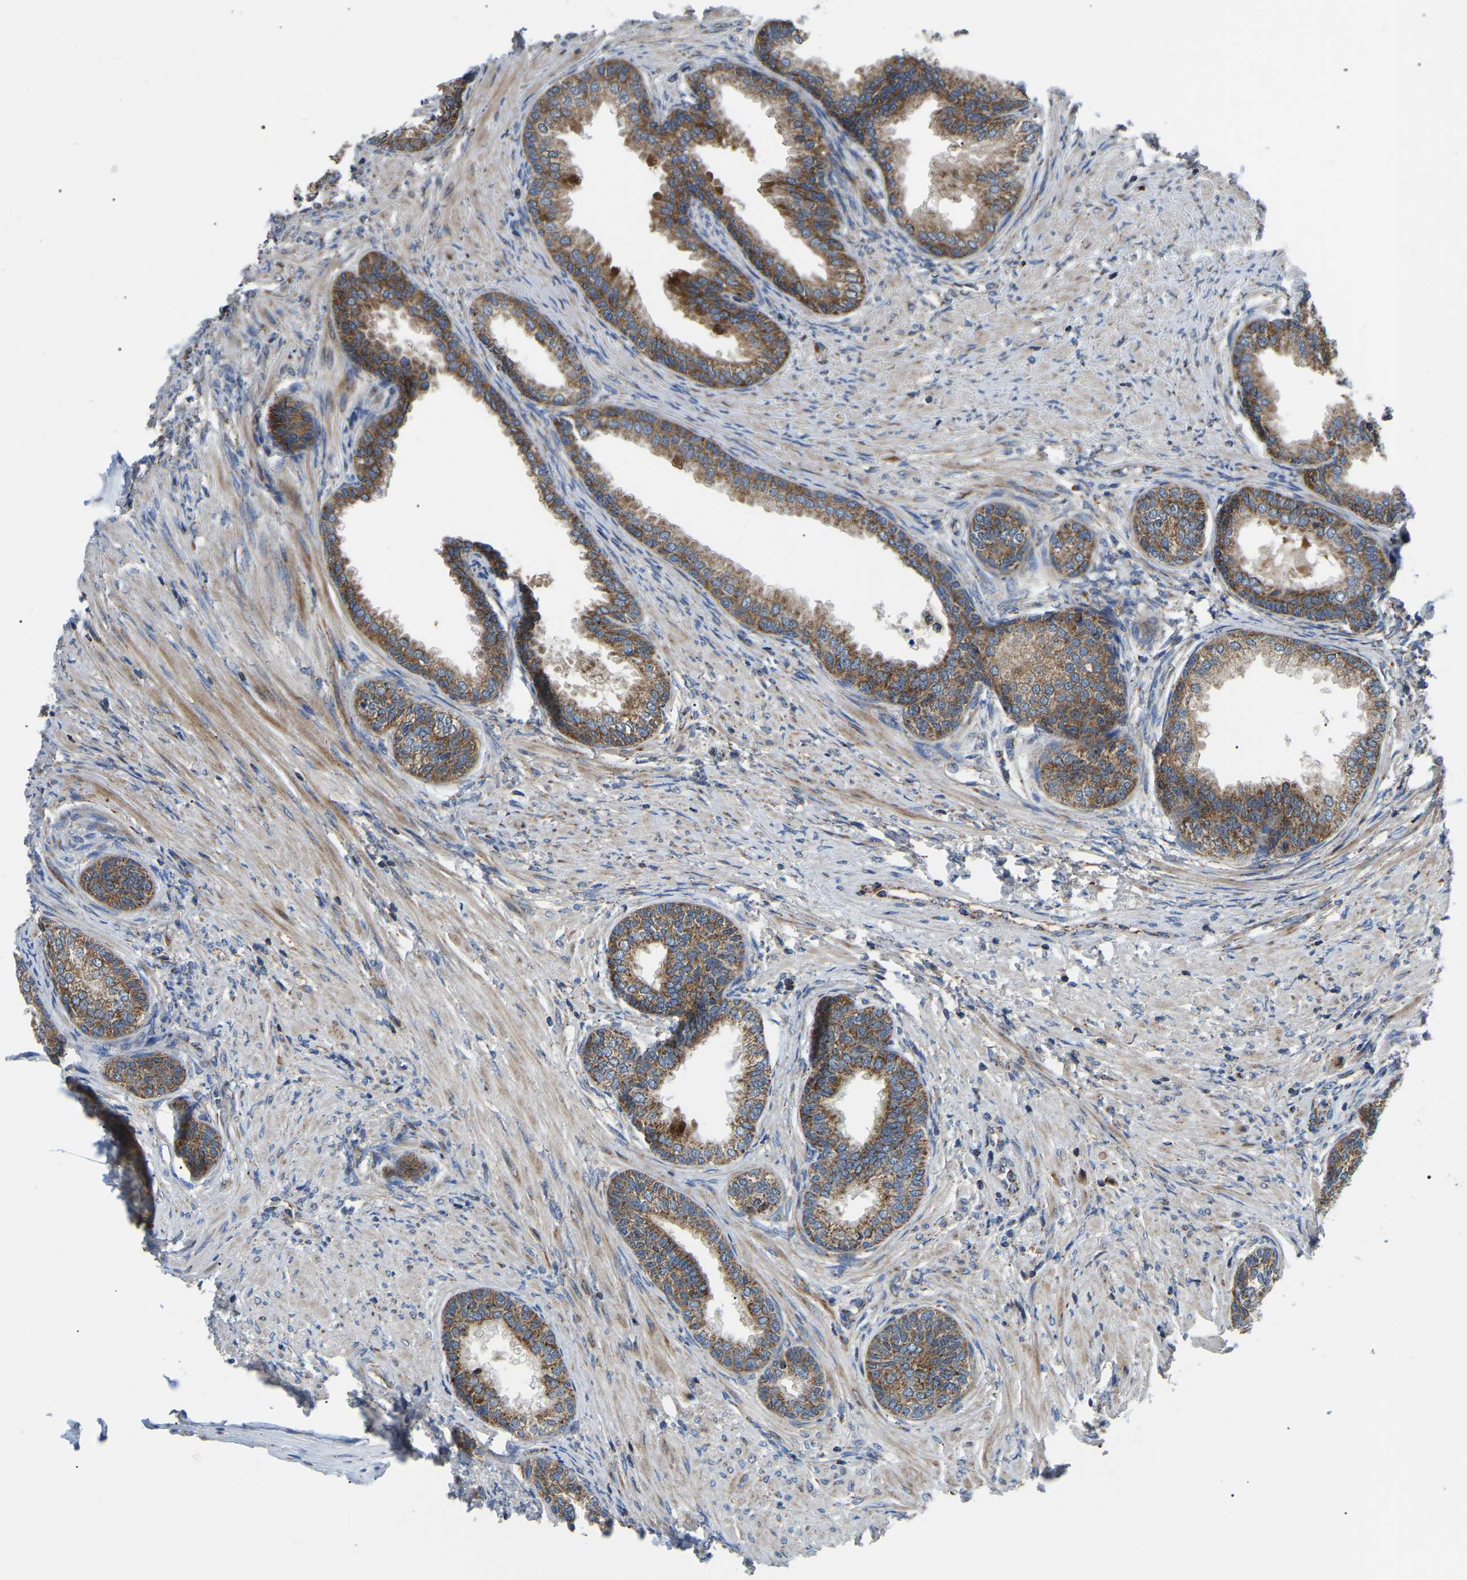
{"staining": {"intensity": "moderate", "quantity": ">75%", "location": "cytoplasmic/membranous"}, "tissue": "prostate", "cell_type": "Glandular cells", "image_type": "normal", "snomed": [{"axis": "morphology", "description": "Normal tissue, NOS"}, {"axis": "topography", "description": "Prostate"}], "caption": "Normal prostate demonstrates moderate cytoplasmic/membranous staining in about >75% of glandular cells.", "gene": "PPM1E", "patient": {"sex": "male", "age": 76}}